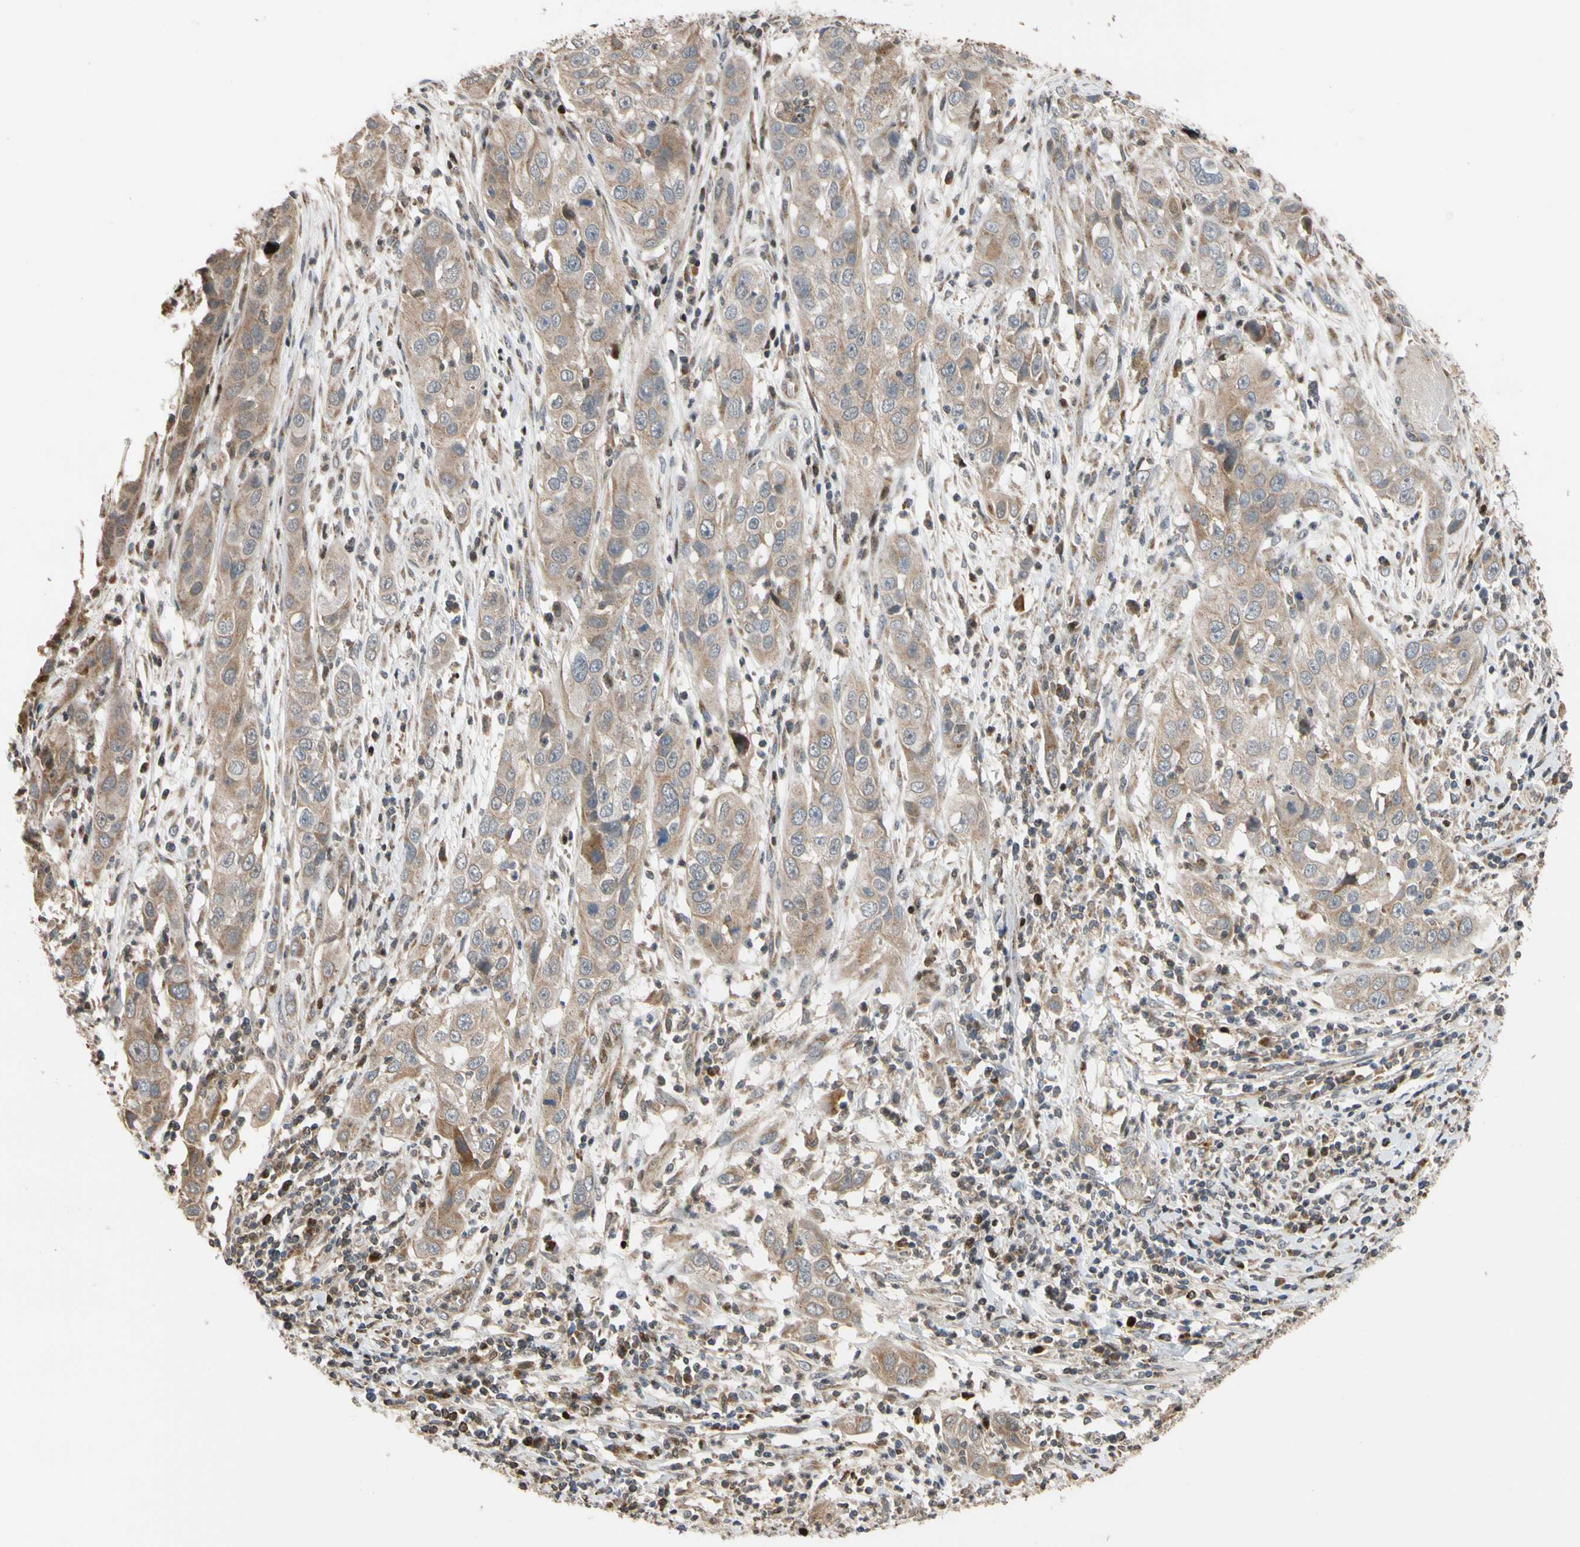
{"staining": {"intensity": "moderate", "quantity": ">75%", "location": "cytoplasmic/membranous"}, "tissue": "cervical cancer", "cell_type": "Tumor cells", "image_type": "cancer", "snomed": [{"axis": "morphology", "description": "Squamous cell carcinoma, NOS"}, {"axis": "topography", "description": "Cervix"}], "caption": "Immunohistochemical staining of human squamous cell carcinoma (cervical) demonstrates moderate cytoplasmic/membranous protein staining in approximately >75% of tumor cells.", "gene": "IP6K2", "patient": {"sex": "female", "age": 32}}